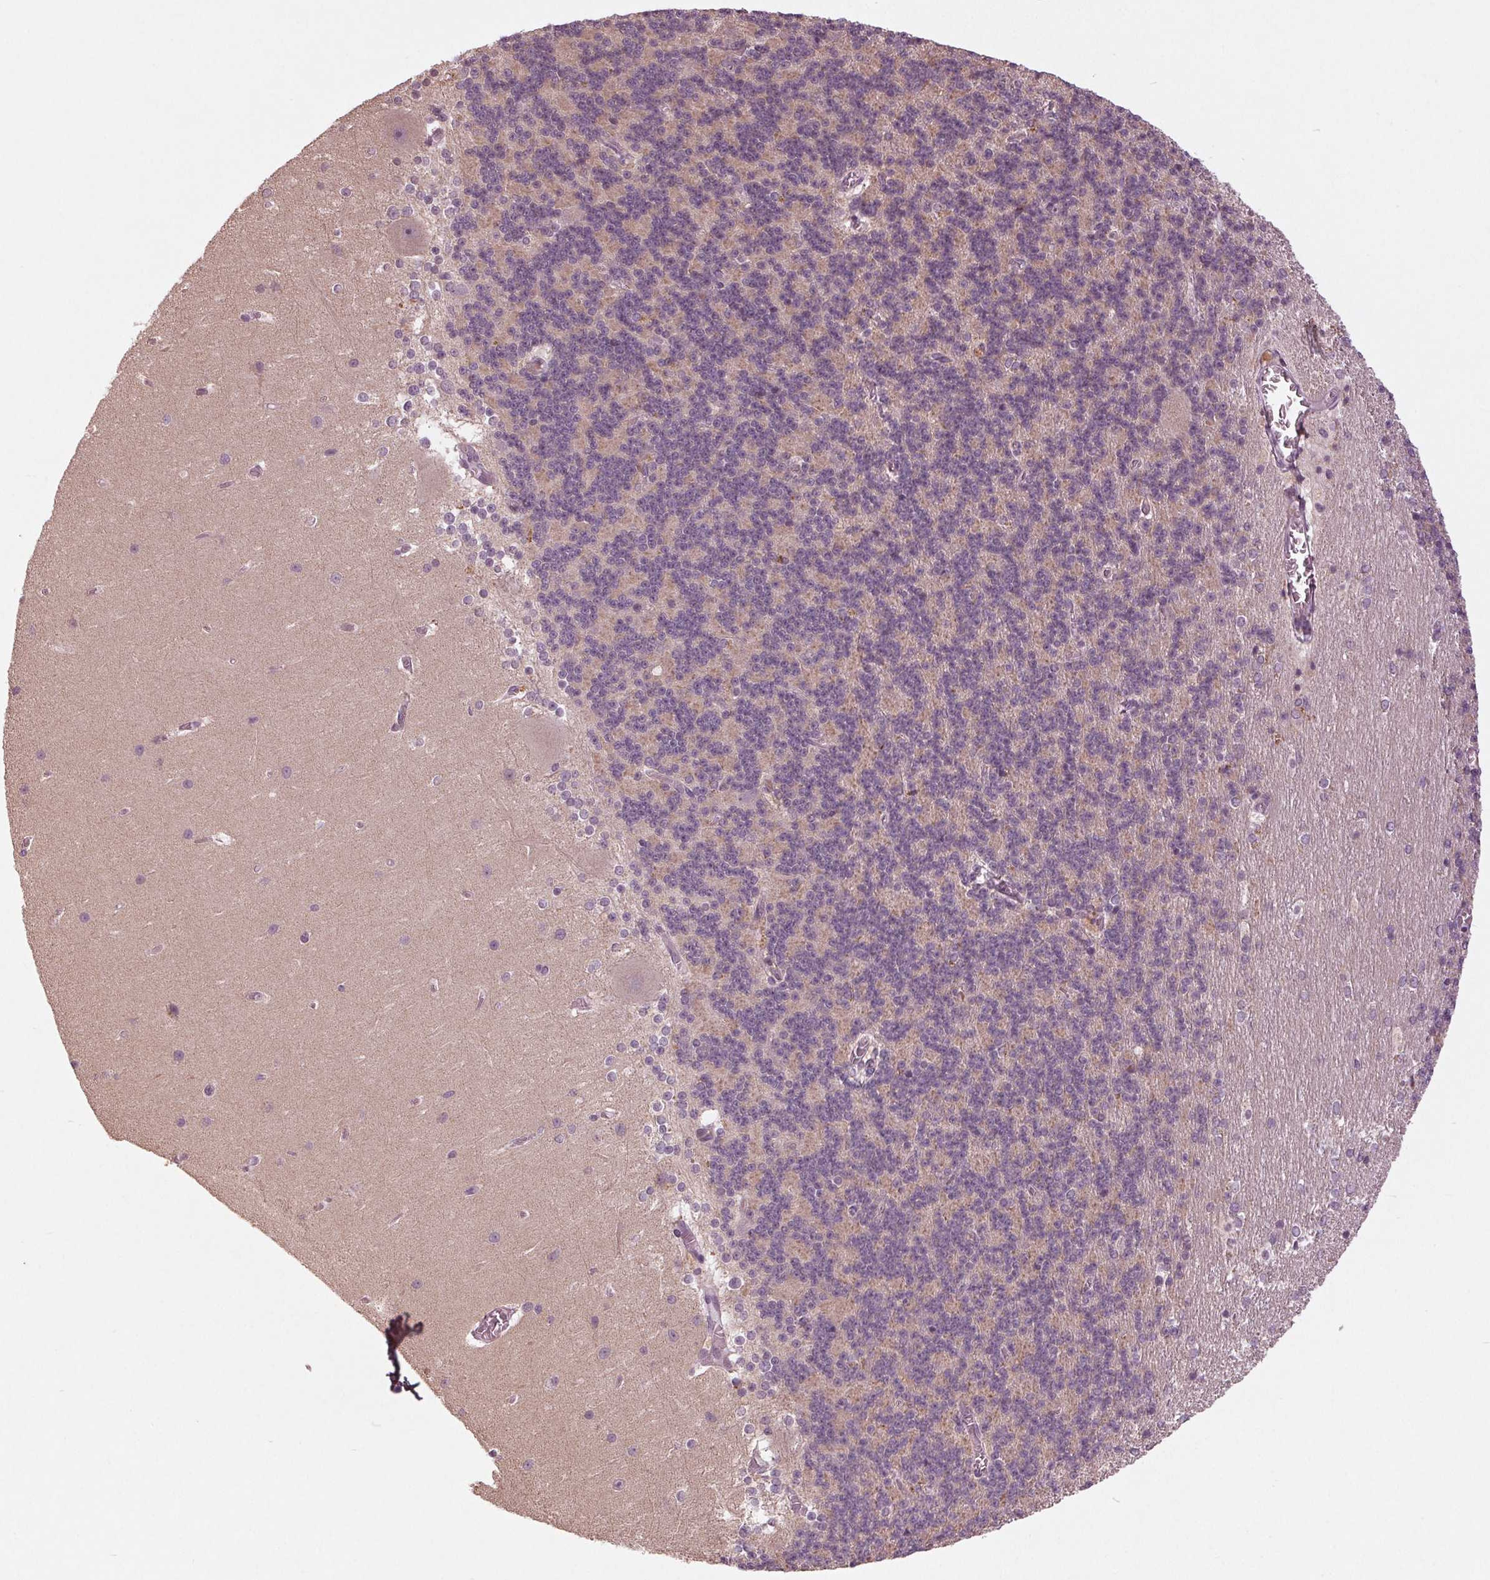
{"staining": {"intensity": "negative", "quantity": "none", "location": "none"}, "tissue": "cerebellum", "cell_type": "Cells in granular layer", "image_type": "normal", "snomed": [{"axis": "morphology", "description": "Normal tissue, NOS"}, {"axis": "topography", "description": "Cerebellum"}], "caption": "This is an immunohistochemistry histopathology image of unremarkable cerebellum. There is no staining in cells in granular layer.", "gene": "ZNF605", "patient": {"sex": "female", "age": 19}}